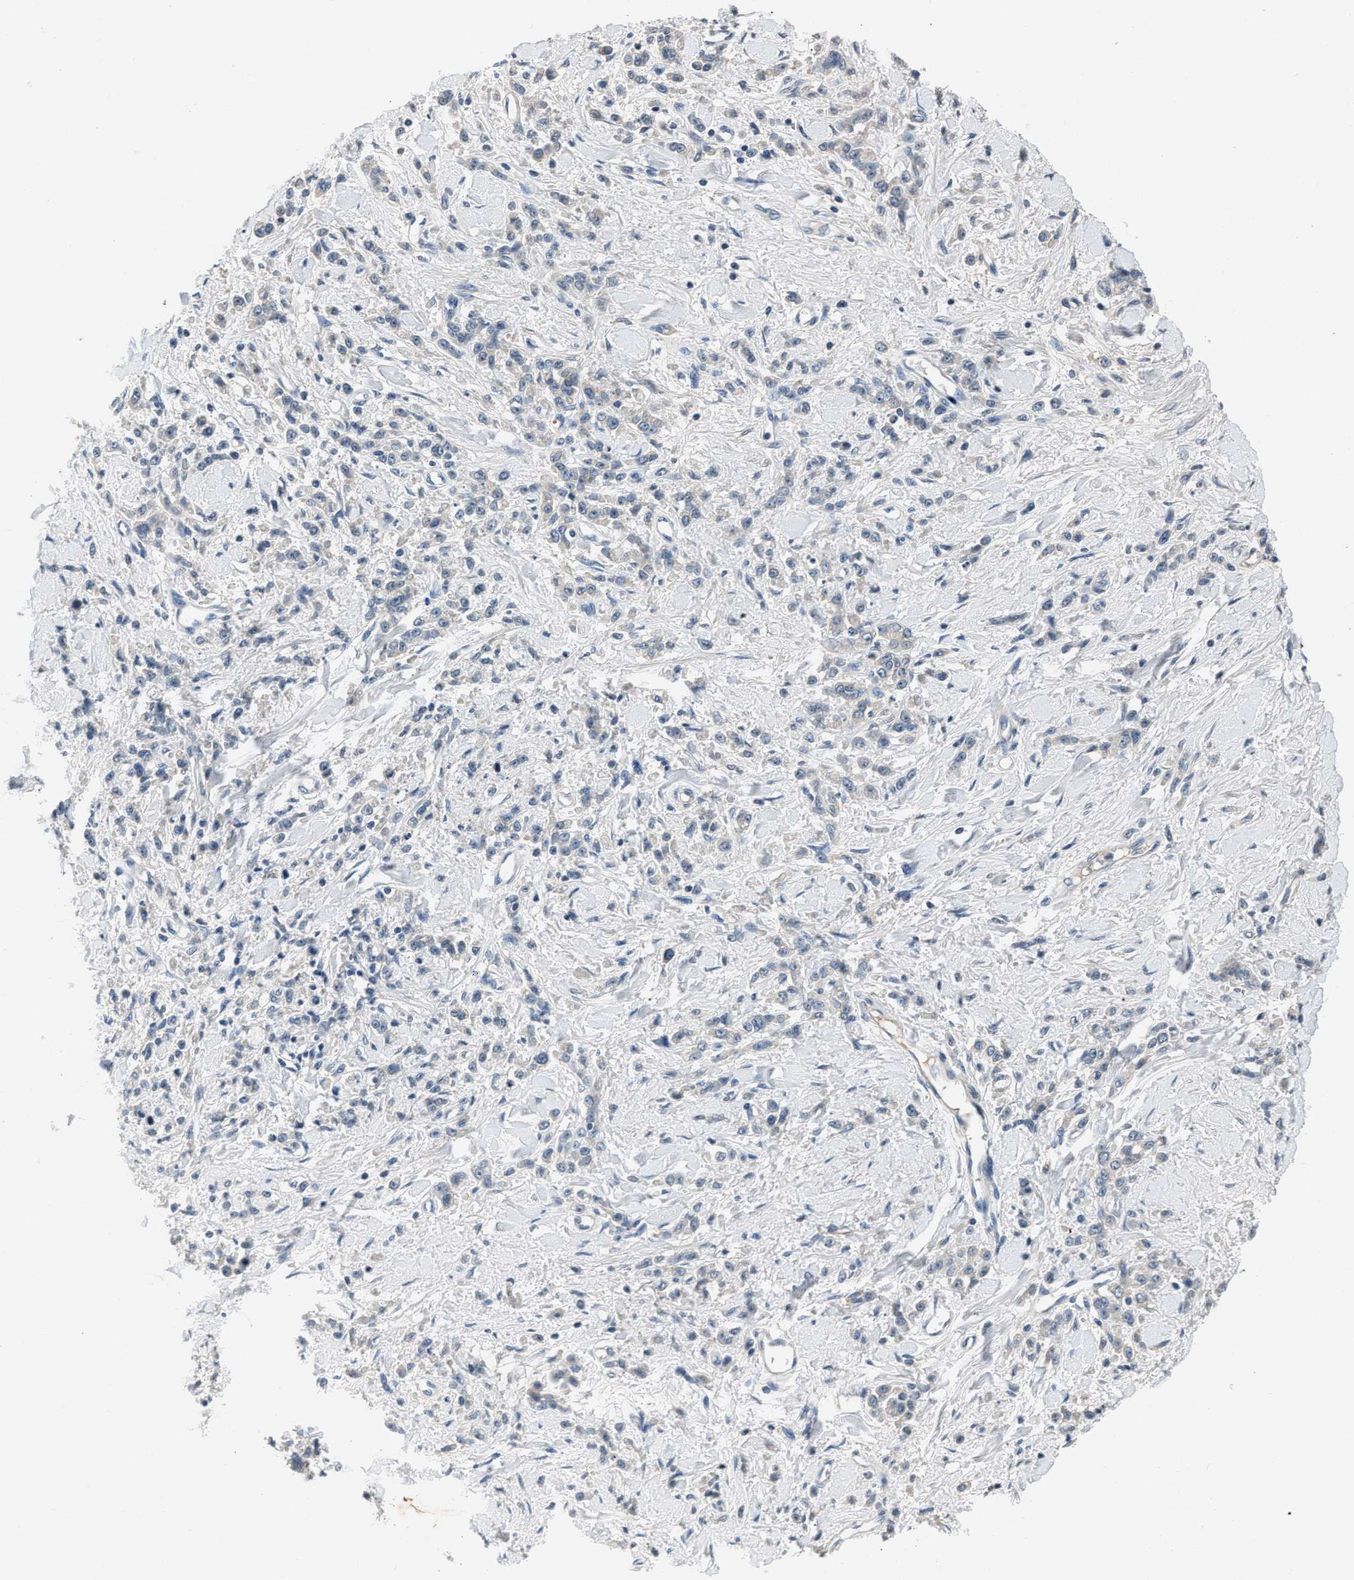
{"staining": {"intensity": "negative", "quantity": "none", "location": "none"}, "tissue": "stomach cancer", "cell_type": "Tumor cells", "image_type": "cancer", "snomed": [{"axis": "morphology", "description": "Normal tissue, NOS"}, {"axis": "morphology", "description": "Adenocarcinoma, NOS"}, {"axis": "topography", "description": "Stomach"}], "caption": "Tumor cells show no significant protein staining in adenocarcinoma (stomach).", "gene": "INHA", "patient": {"sex": "male", "age": 82}}